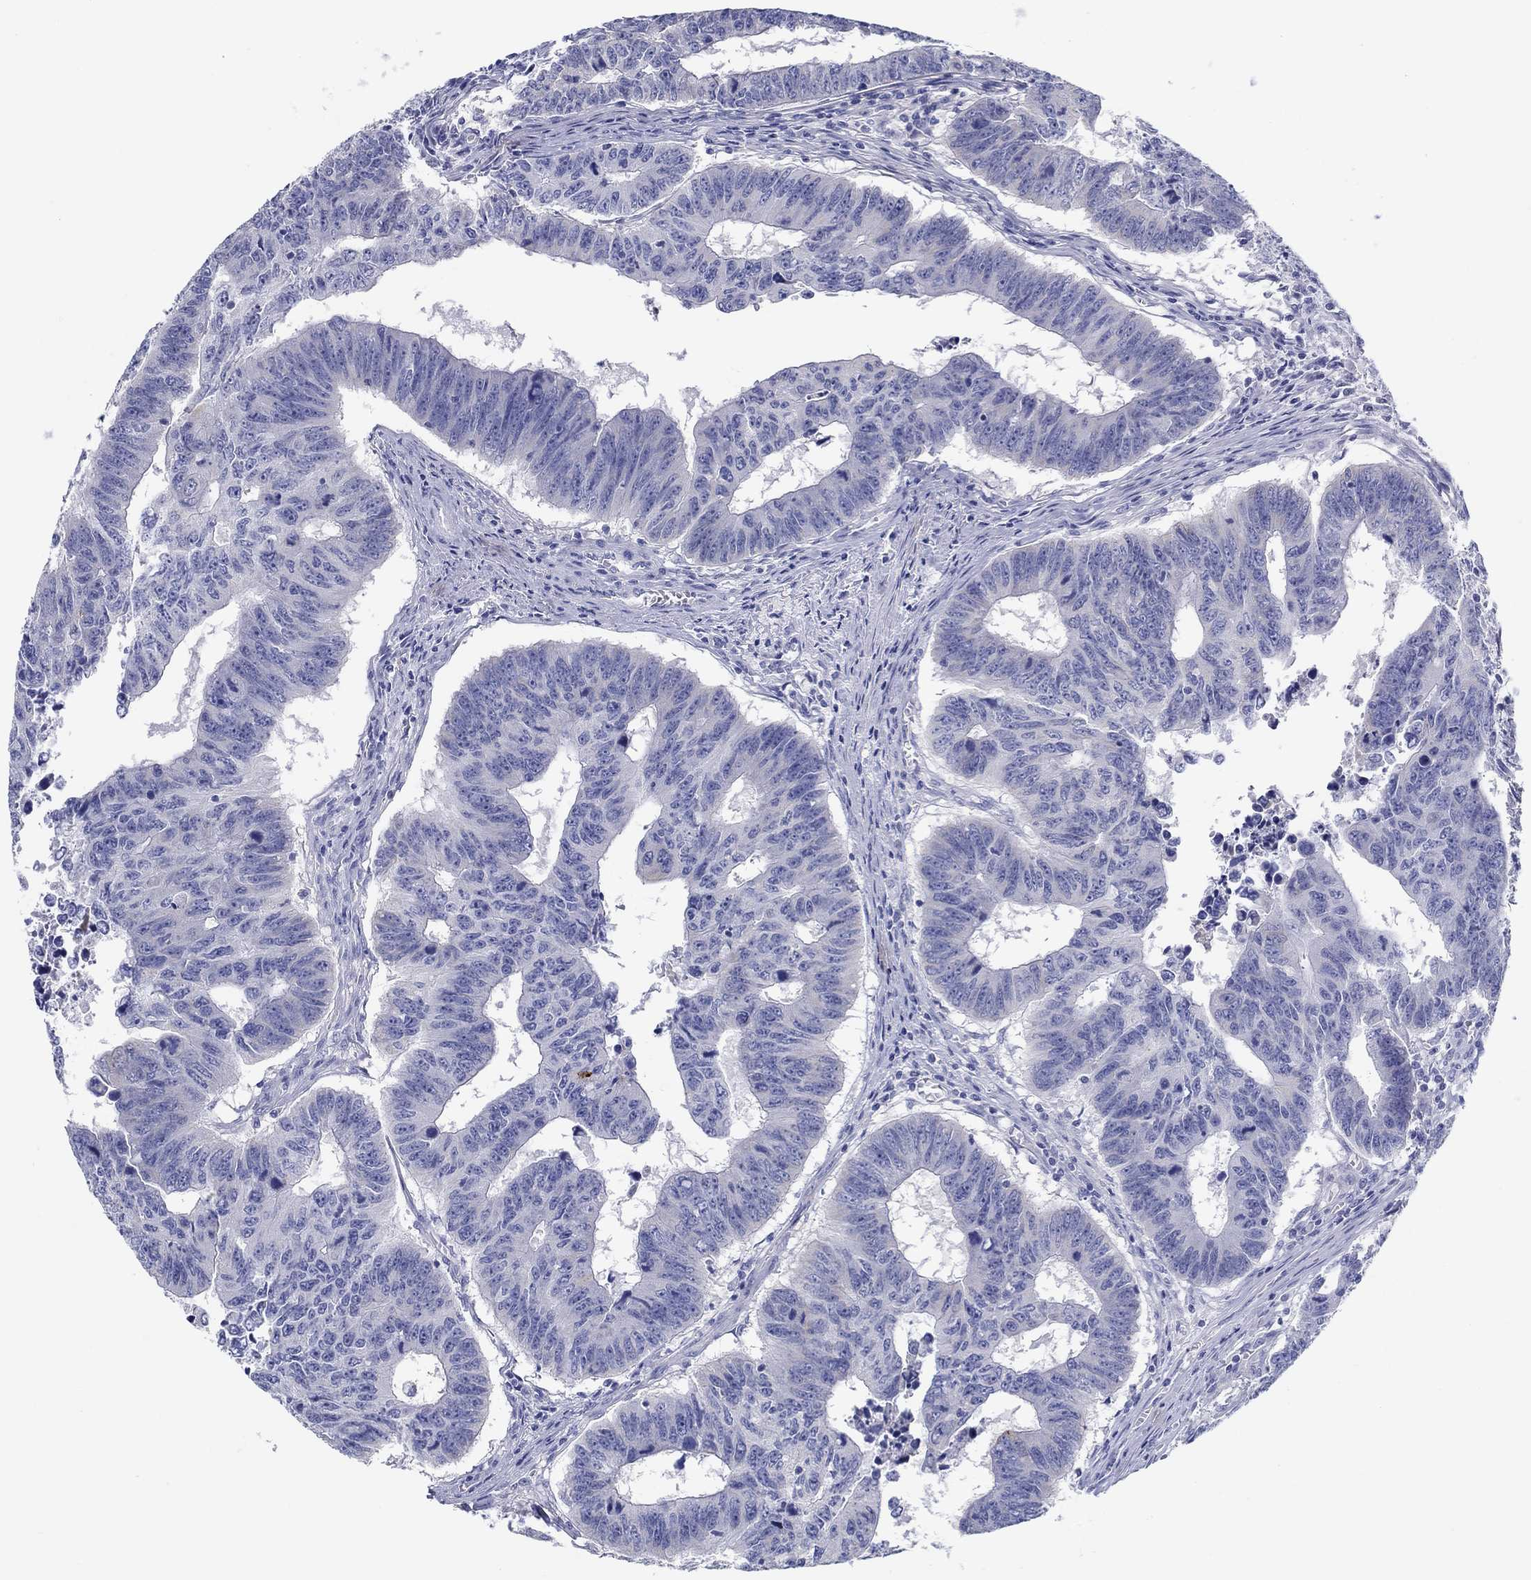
{"staining": {"intensity": "negative", "quantity": "none", "location": "none"}, "tissue": "colorectal cancer", "cell_type": "Tumor cells", "image_type": "cancer", "snomed": [{"axis": "morphology", "description": "Adenocarcinoma, NOS"}, {"axis": "topography", "description": "Appendix"}, {"axis": "topography", "description": "Colon"}, {"axis": "topography", "description": "Cecum"}, {"axis": "topography", "description": "Colon asc"}], "caption": "This is an IHC histopathology image of human colorectal cancer (adenocarcinoma). There is no positivity in tumor cells.", "gene": "HAPLN4", "patient": {"sex": "female", "age": 85}}